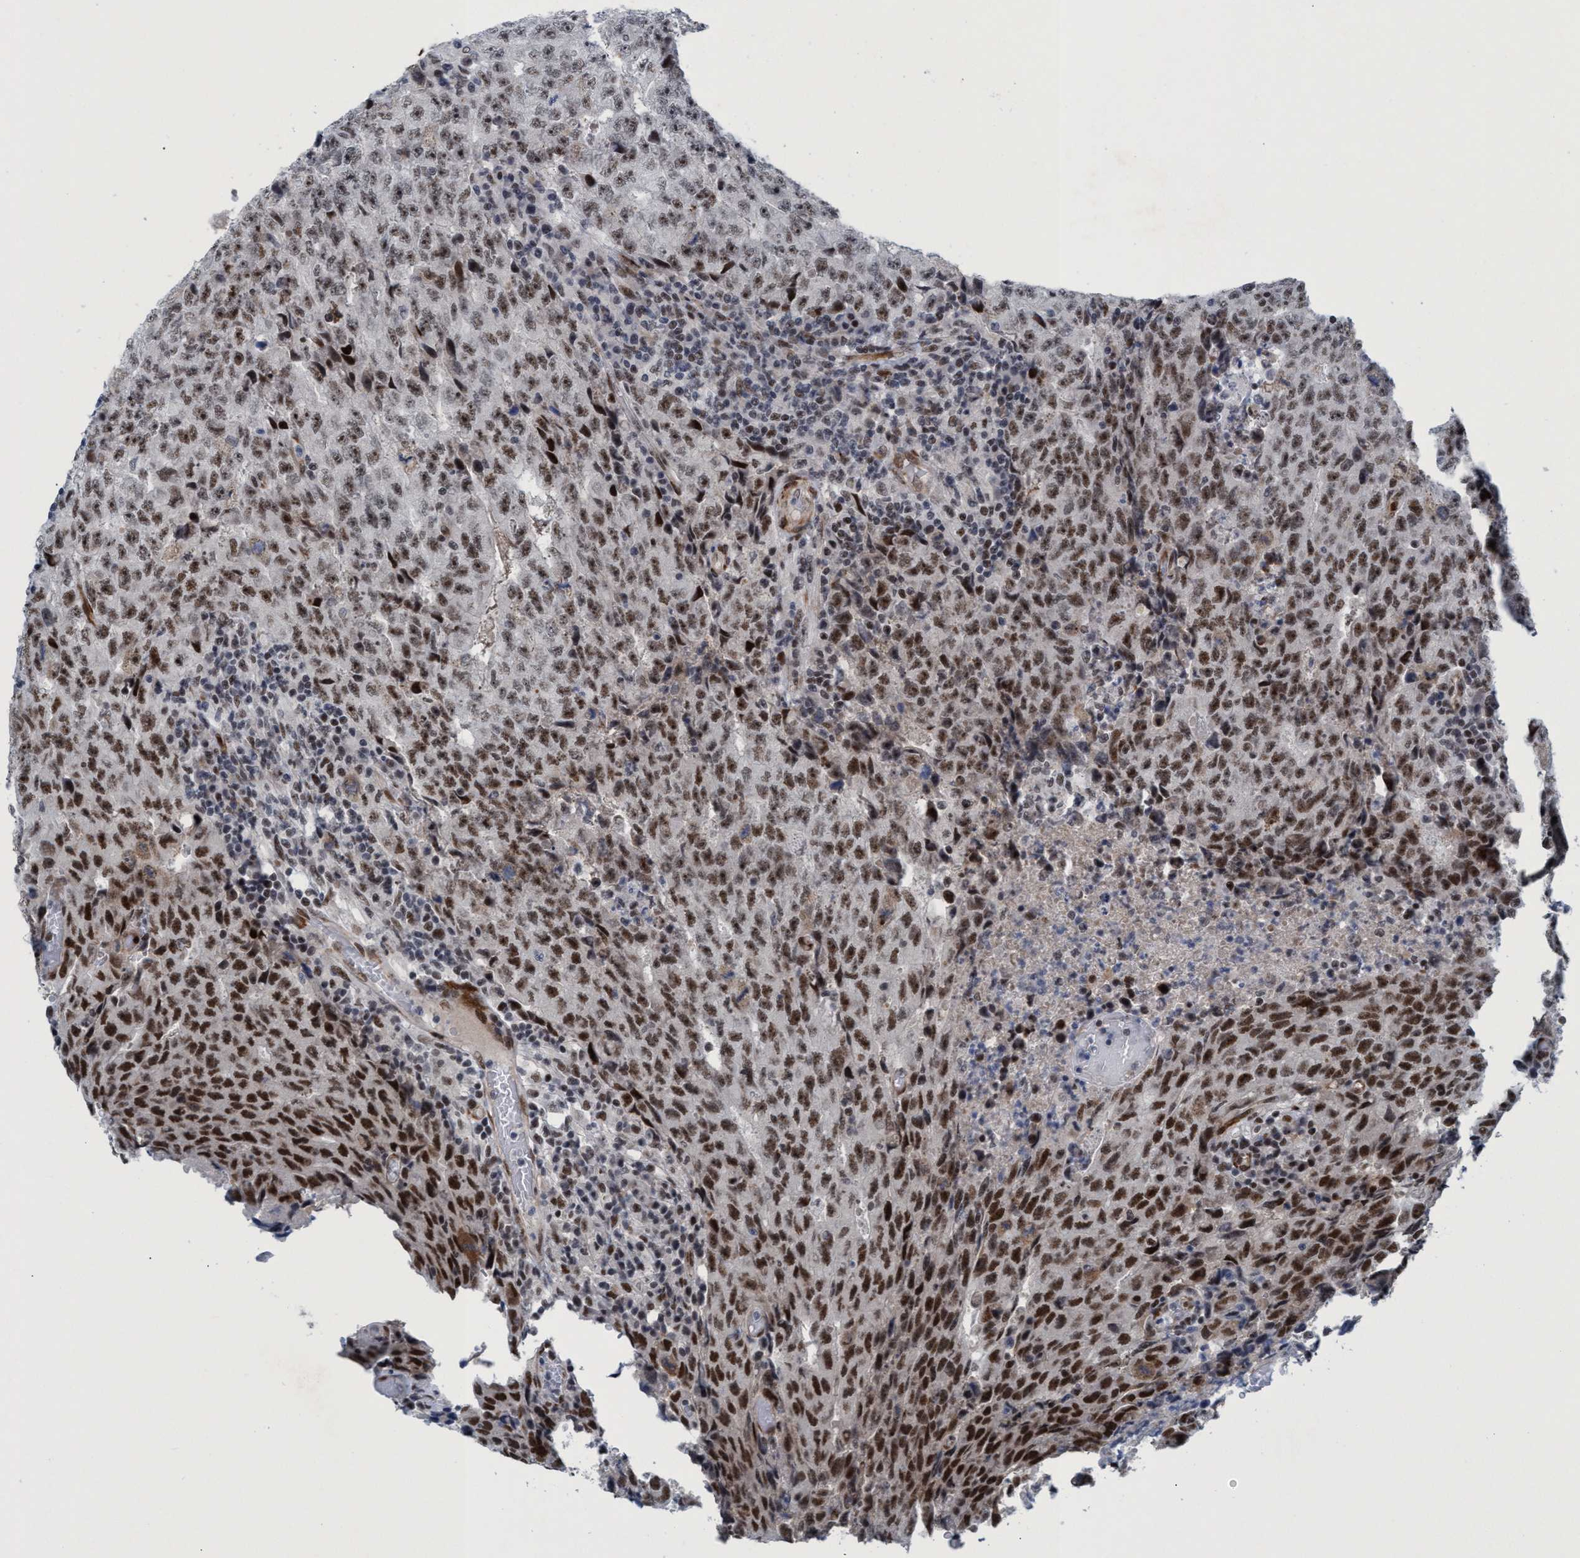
{"staining": {"intensity": "strong", "quantity": ">75%", "location": "nuclear"}, "tissue": "testis cancer", "cell_type": "Tumor cells", "image_type": "cancer", "snomed": [{"axis": "morphology", "description": "Necrosis, NOS"}, {"axis": "morphology", "description": "Carcinoma, Embryonal, NOS"}, {"axis": "topography", "description": "Testis"}], "caption": "A micrograph showing strong nuclear expression in approximately >75% of tumor cells in testis cancer, as visualized by brown immunohistochemical staining.", "gene": "CWC27", "patient": {"sex": "male", "age": 19}}